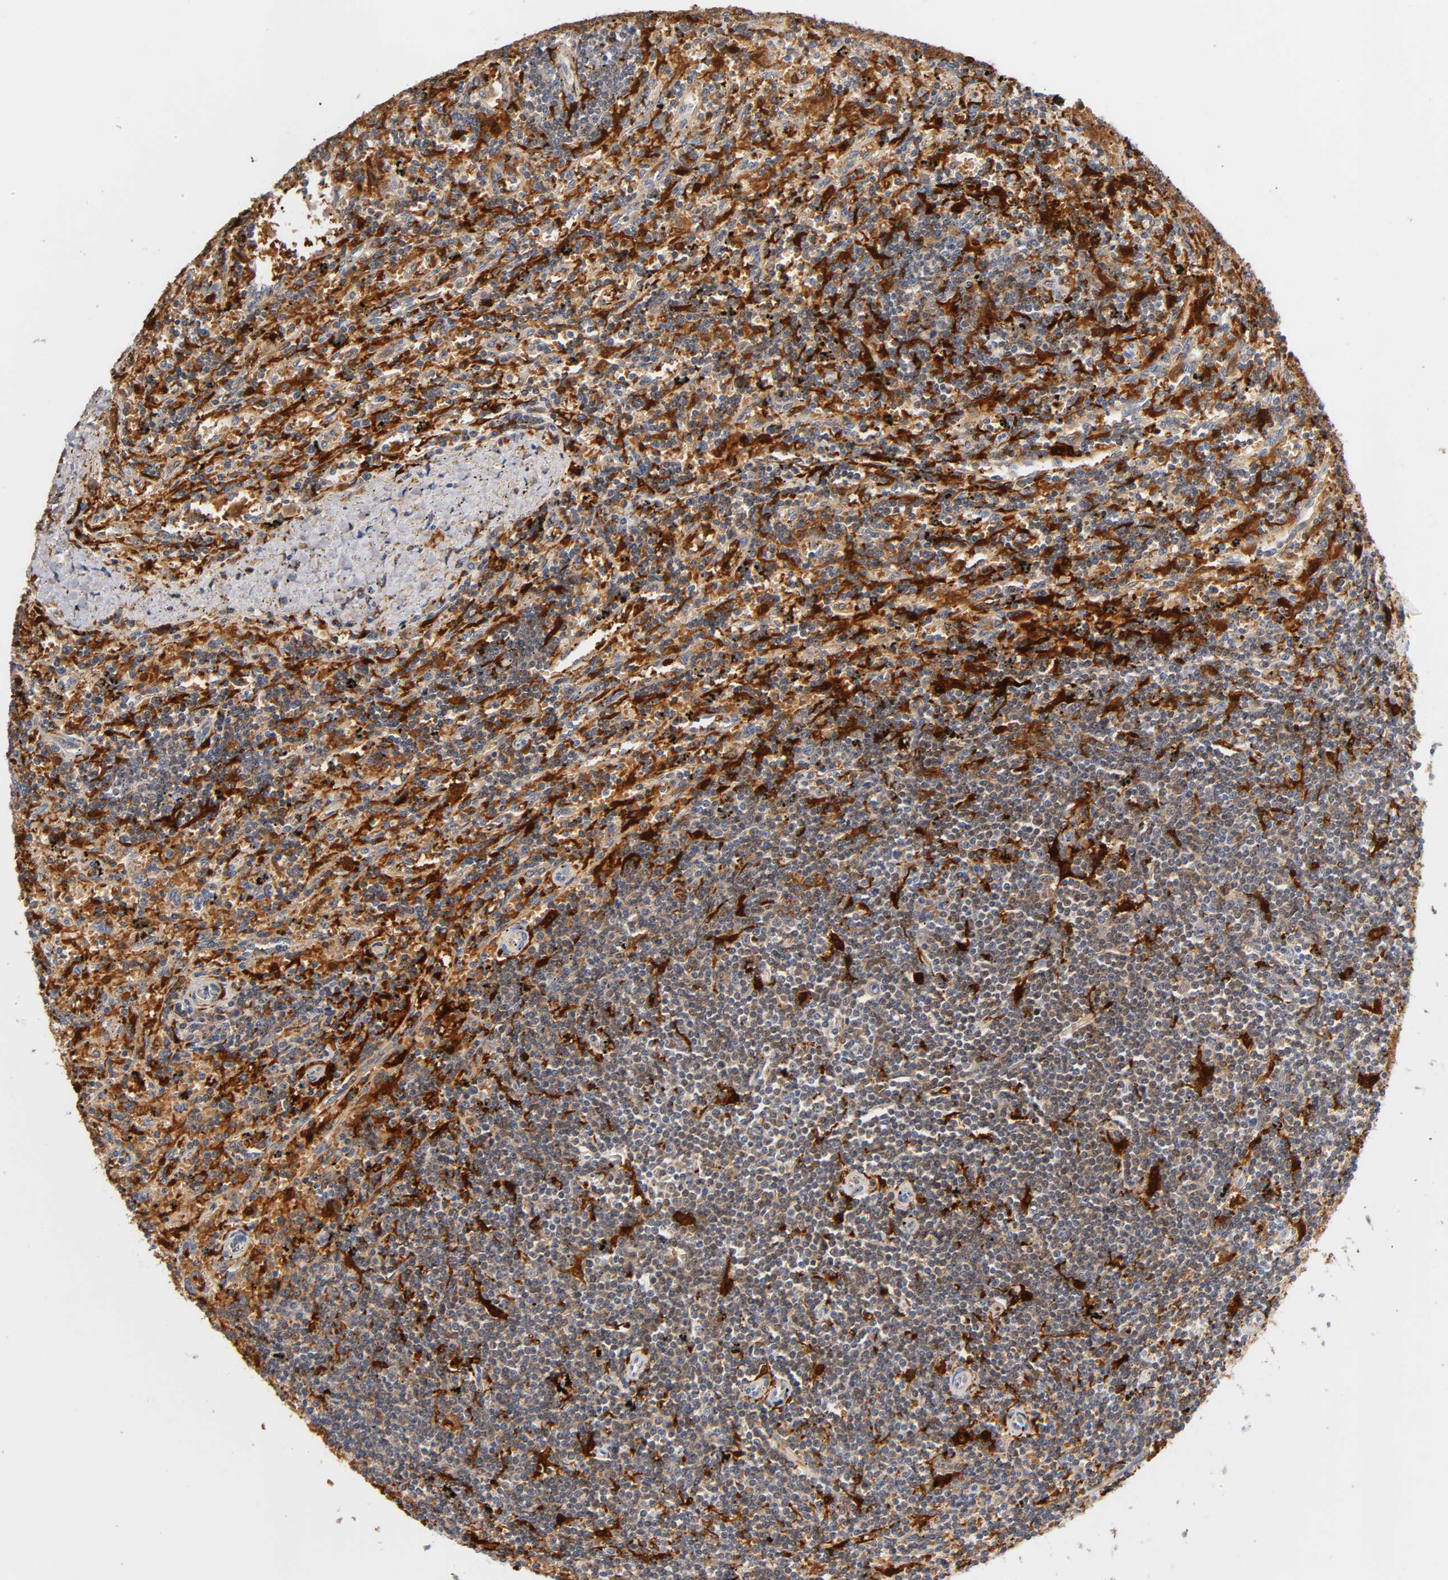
{"staining": {"intensity": "moderate", "quantity": "25%-75%", "location": "cytoplasmic/membranous"}, "tissue": "lymphoma", "cell_type": "Tumor cells", "image_type": "cancer", "snomed": [{"axis": "morphology", "description": "Malignant lymphoma, non-Hodgkin's type, Low grade"}, {"axis": "topography", "description": "Spleen"}], "caption": "Tumor cells exhibit medium levels of moderate cytoplasmic/membranous expression in approximately 25%-75% of cells in lymphoma. The protein is stained brown, and the nuclei are stained in blue (DAB IHC with brightfield microscopy, high magnification).", "gene": "IL18", "patient": {"sex": "male", "age": 76}}